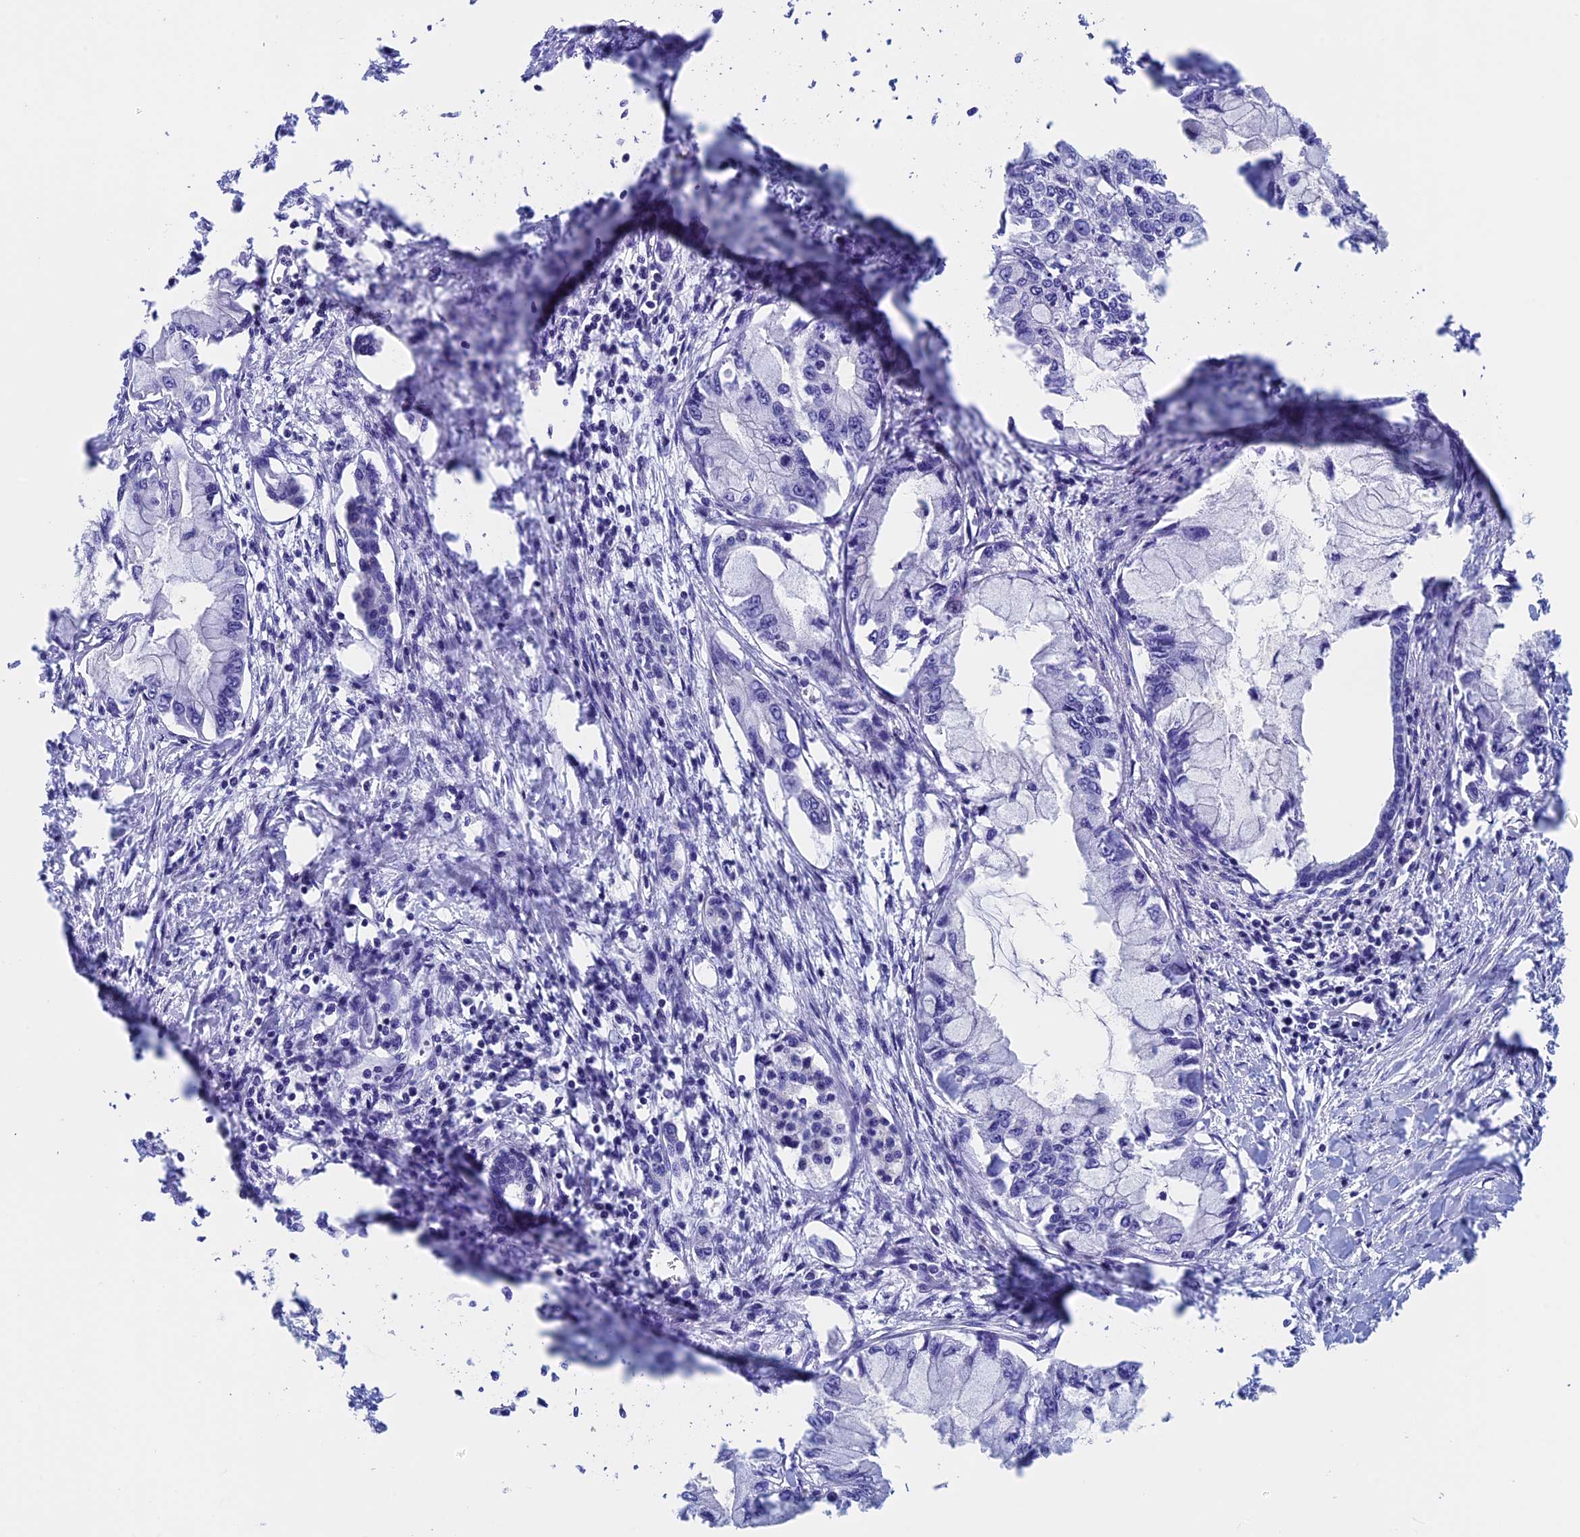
{"staining": {"intensity": "negative", "quantity": "none", "location": "none"}, "tissue": "pancreatic cancer", "cell_type": "Tumor cells", "image_type": "cancer", "snomed": [{"axis": "morphology", "description": "Adenocarcinoma, NOS"}, {"axis": "topography", "description": "Pancreas"}], "caption": "Immunohistochemical staining of pancreatic adenocarcinoma displays no significant expression in tumor cells.", "gene": "ADH7", "patient": {"sex": "male", "age": 48}}